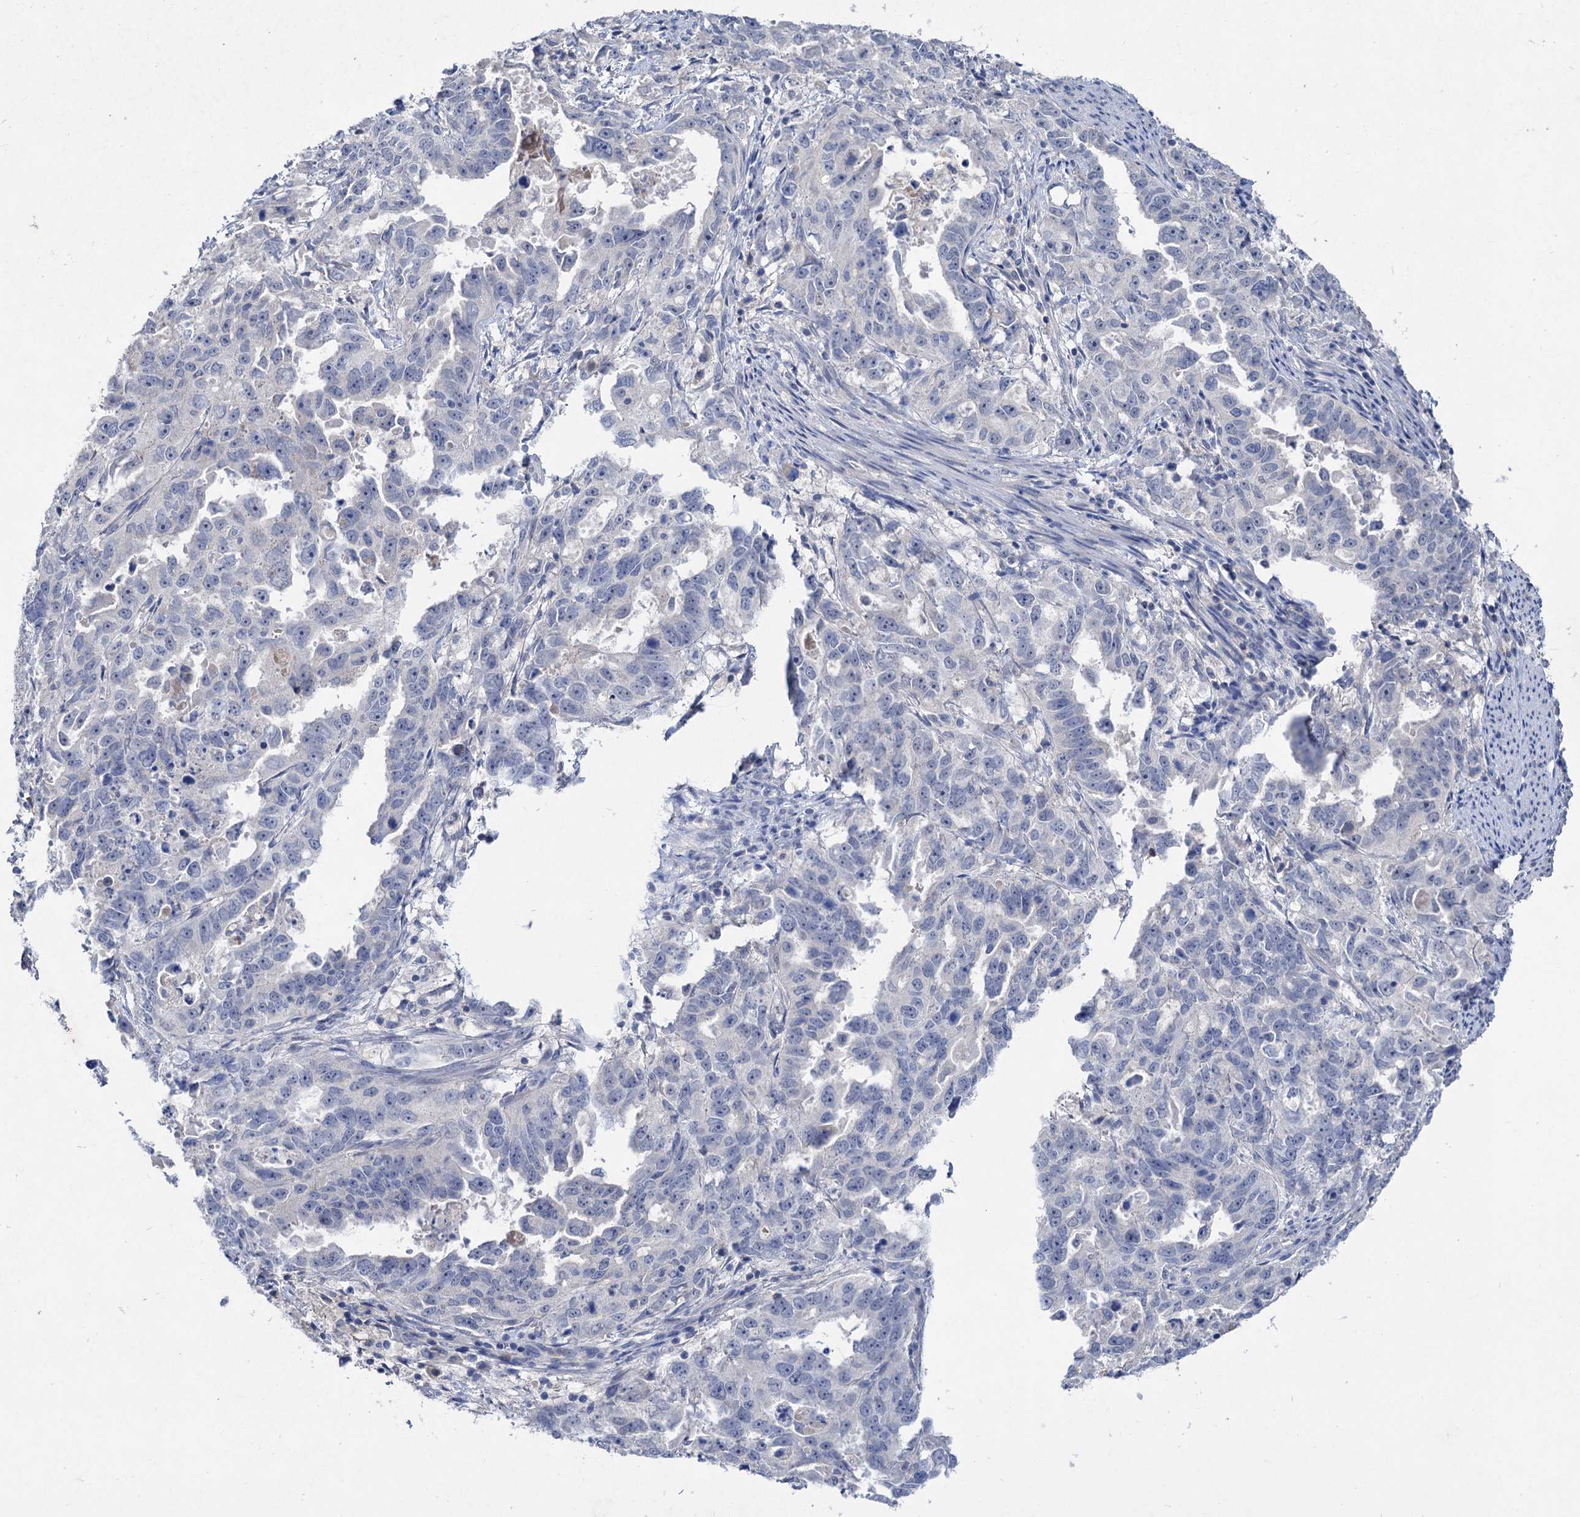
{"staining": {"intensity": "negative", "quantity": "none", "location": "none"}, "tissue": "endometrial cancer", "cell_type": "Tumor cells", "image_type": "cancer", "snomed": [{"axis": "morphology", "description": "Adenocarcinoma, NOS"}, {"axis": "topography", "description": "Endometrium"}], "caption": "The IHC photomicrograph has no significant expression in tumor cells of endometrial cancer tissue.", "gene": "ATP4A", "patient": {"sex": "female", "age": 65}}